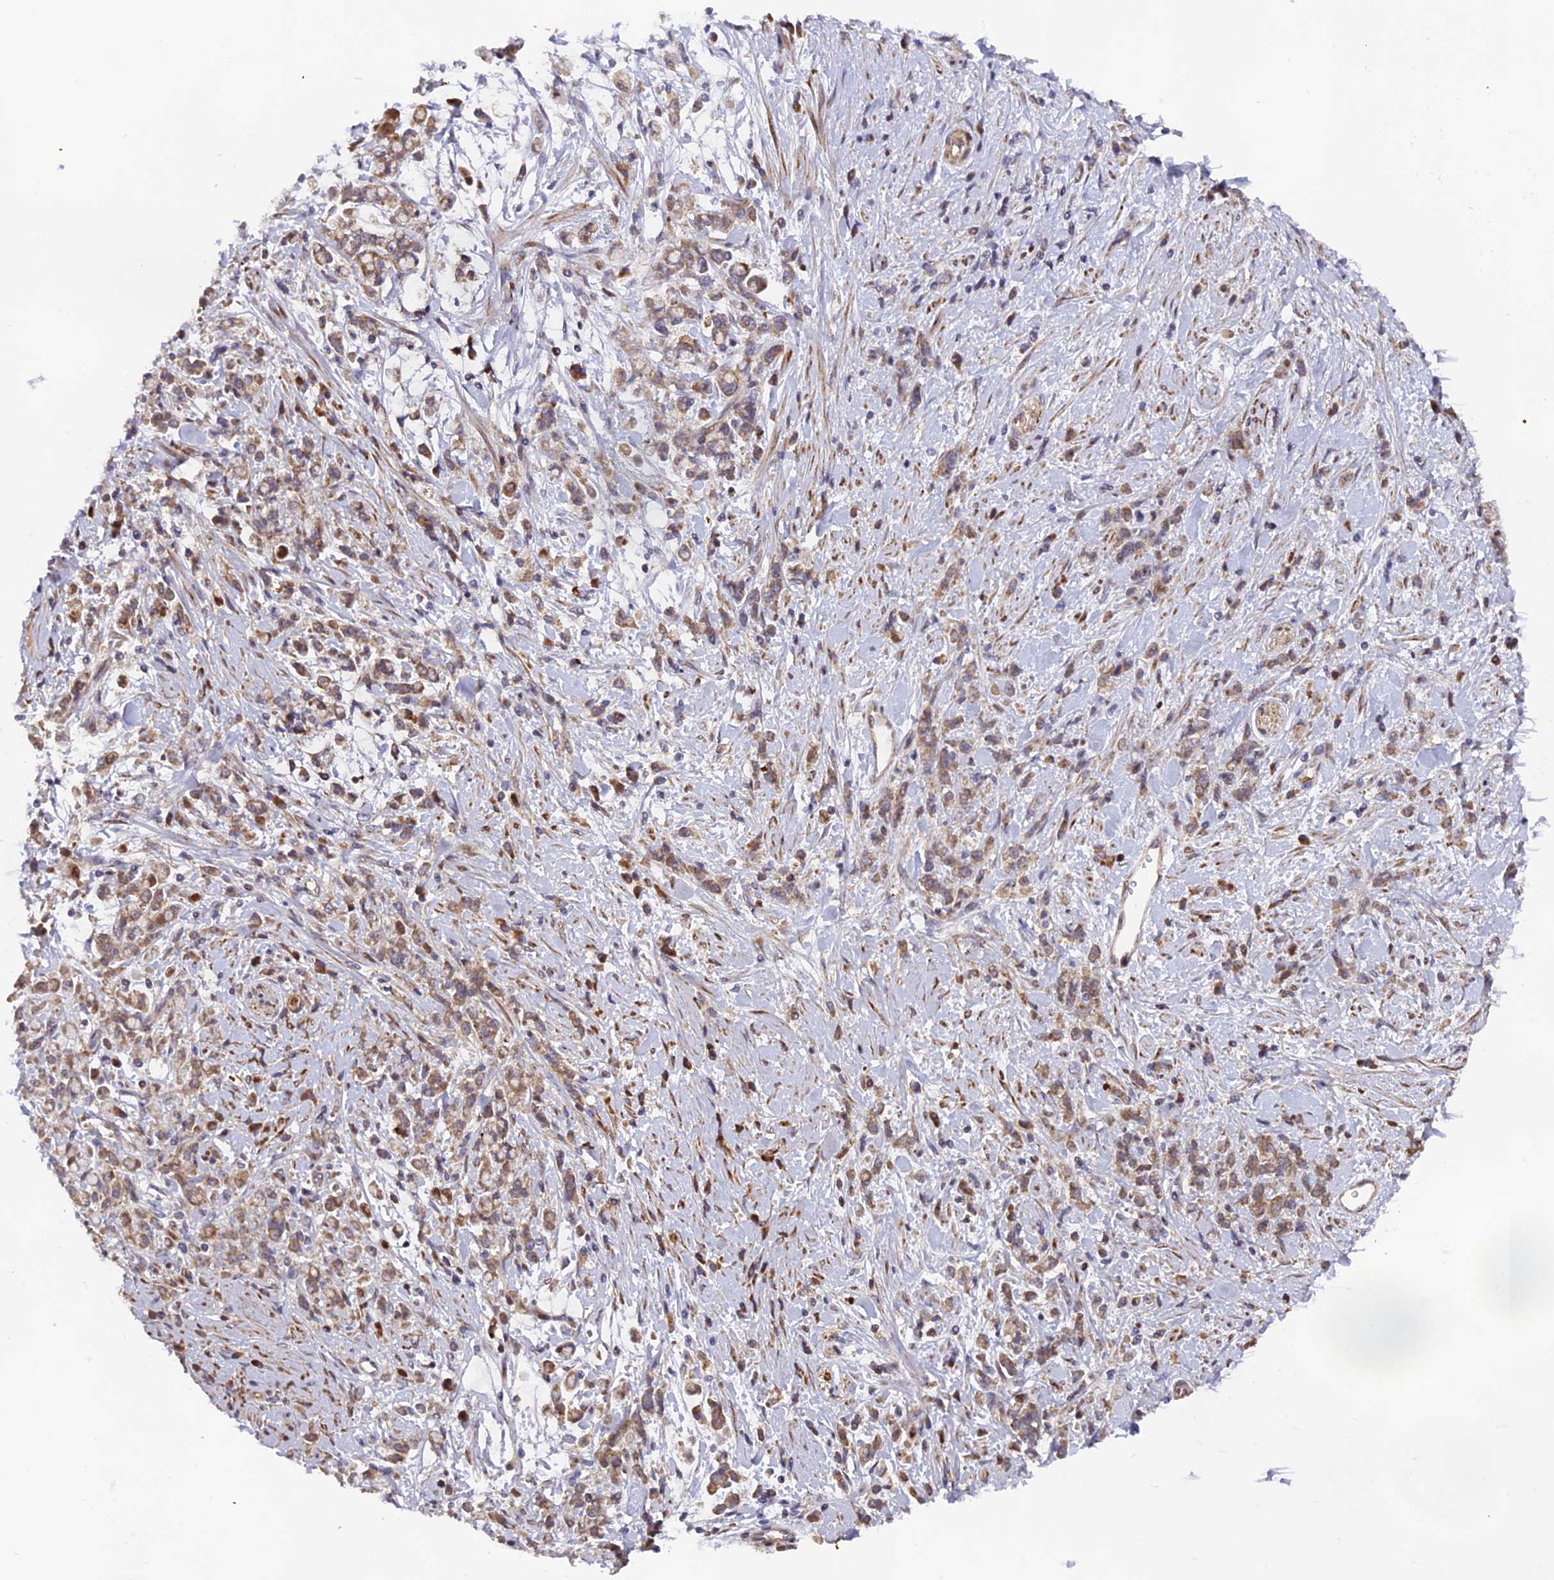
{"staining": {"intensity": "moderate", "quantity": ">75%", "location": "cytoplasmic/membranous"}, "tissue": "stomach cancer", "cell_type": "Tumor cells", "image_type": "cancer", "snomed": [{"axis": "morphology", "description": "Adenocarcinoma, NOS"}, {"axis": "topography", "description": "Stomach"}], "caption": "Protein expression analysis of stomach adenocarcinoma exhibits moderate cytoplasmic/membranous positivity in about >75% of tumor cells.", "gene": "RAB28", "patient": {"sex": "female", "age": 60}}